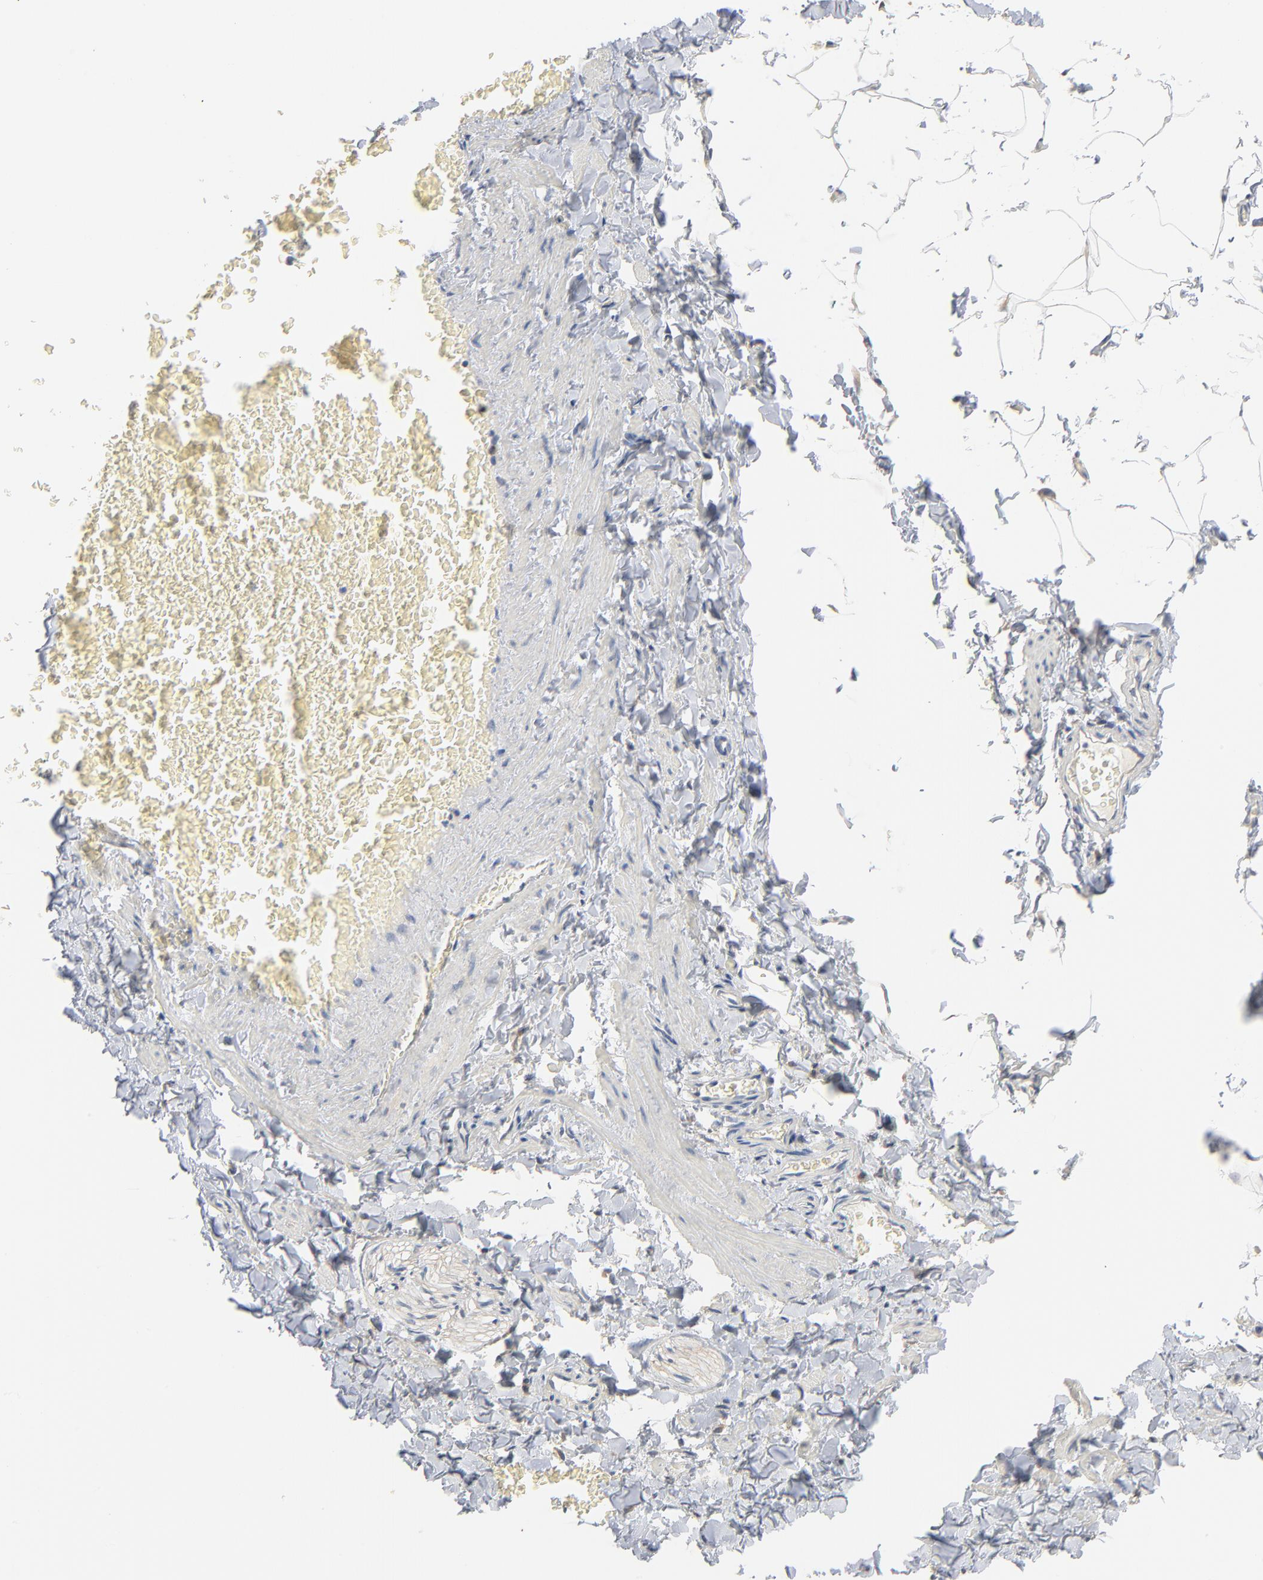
{"staining": {"intensity": "negative", "quantity": "none", "location": "none"}, "tissue": "adipose tissue", "cell_type": "Adipocytes", "image_type": "normal", "snomed": [{"axis": "morphology", "description": "Normal tissue, NOS"}, {"axis": "topography", "description": "Vascular tissue"}], "caption": "High power microscopy image of an IHC histopathology image of benign adipose tissue, revealing no significant expression in adipocytes. Brightfield microscopy of immunohistochemistry stained with DAB (brown) and hematoxylin (blue), captured at high magnification.", "gene": "ZDHHC8", "patient": {"sex": "male", "age": 41}}